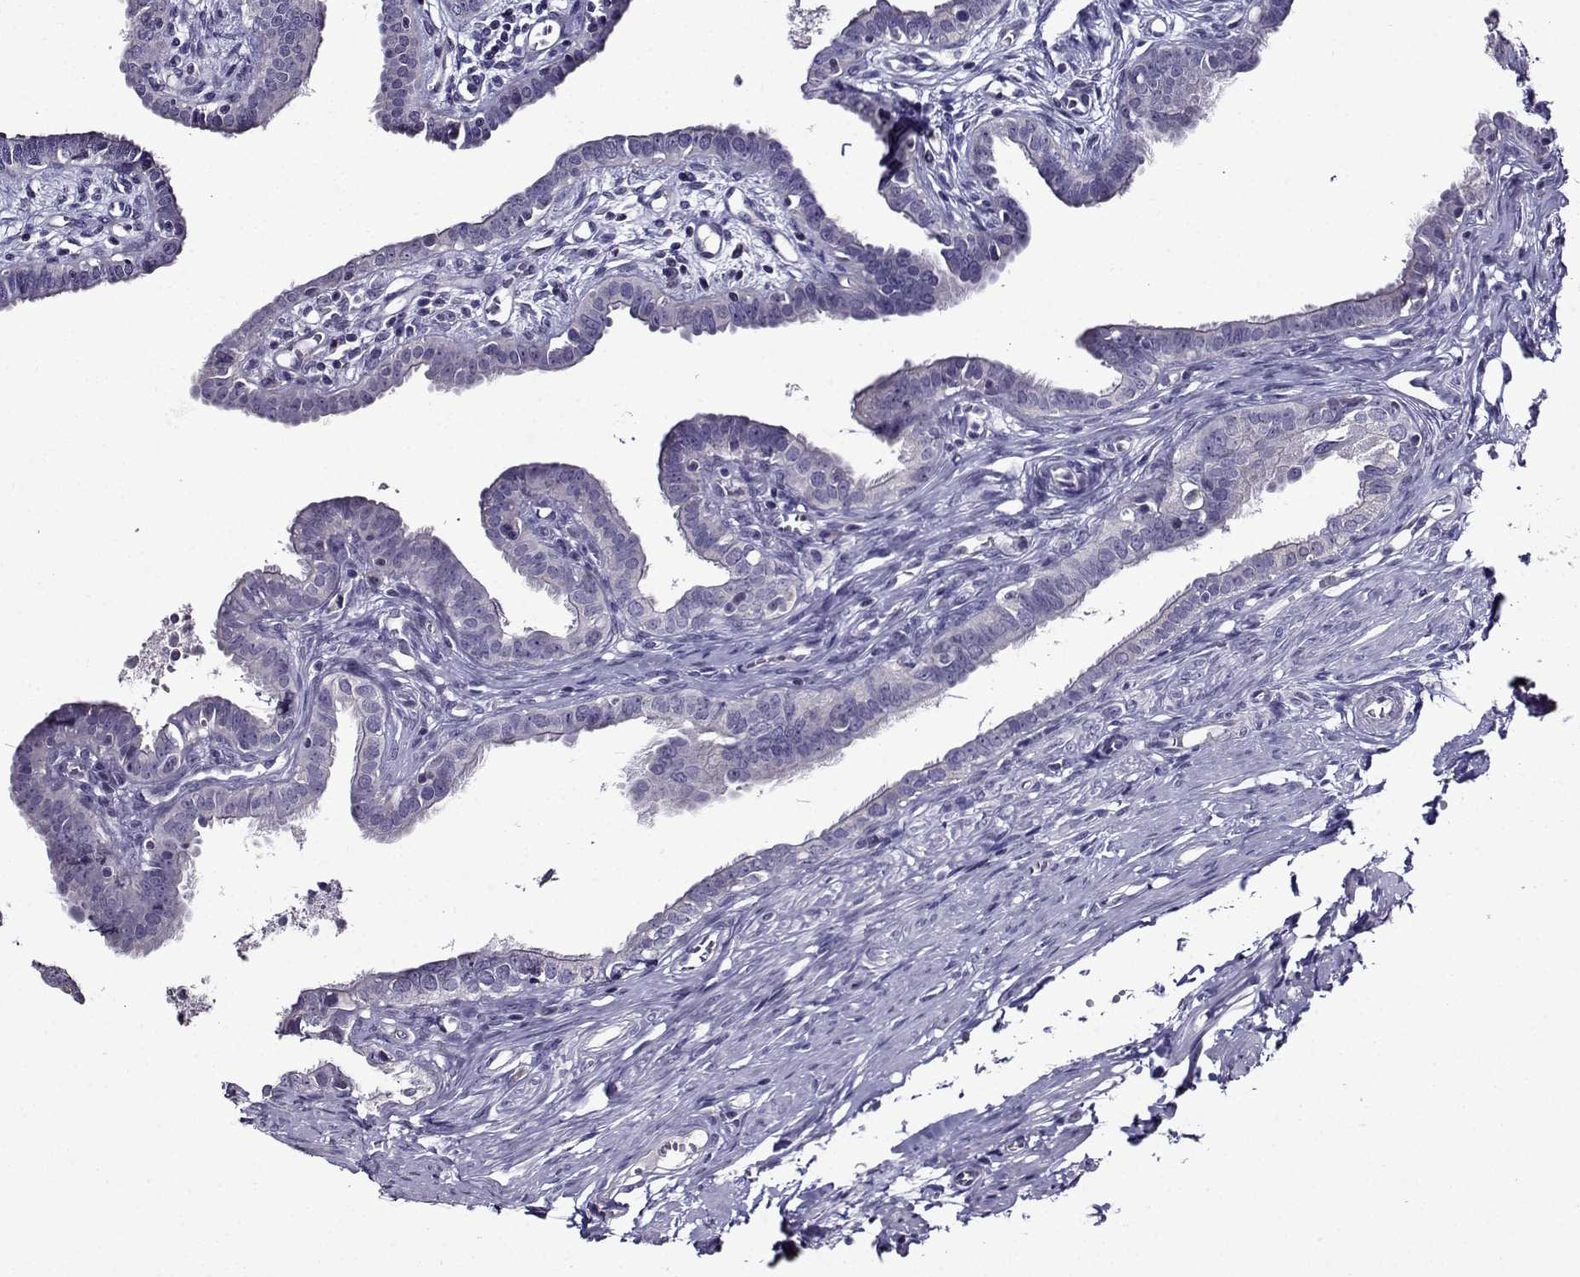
{"staining": {"intensity": "negative", "quantity": "none", "location": "none"}, "tissue": "fallopian tube", "cell_type": "Glandular cells", "image_type": "normal", "snomed": [{"axis": "morphology", "description": "Normal tissue, NOS"}, {"axis": "morphology", "description": "Carcinoma, endometroid"}, {"axis": "topography", "description": "Fallopian tube"}, {"axis": "topography", "description": "Ovary"}], "caption": "DAB immunohistochemical staining of benign fallopian tube reveals no significant staining in glandular cells.", "gene": "TMEM266", "patient": {"sex": "female", "age": 42}}